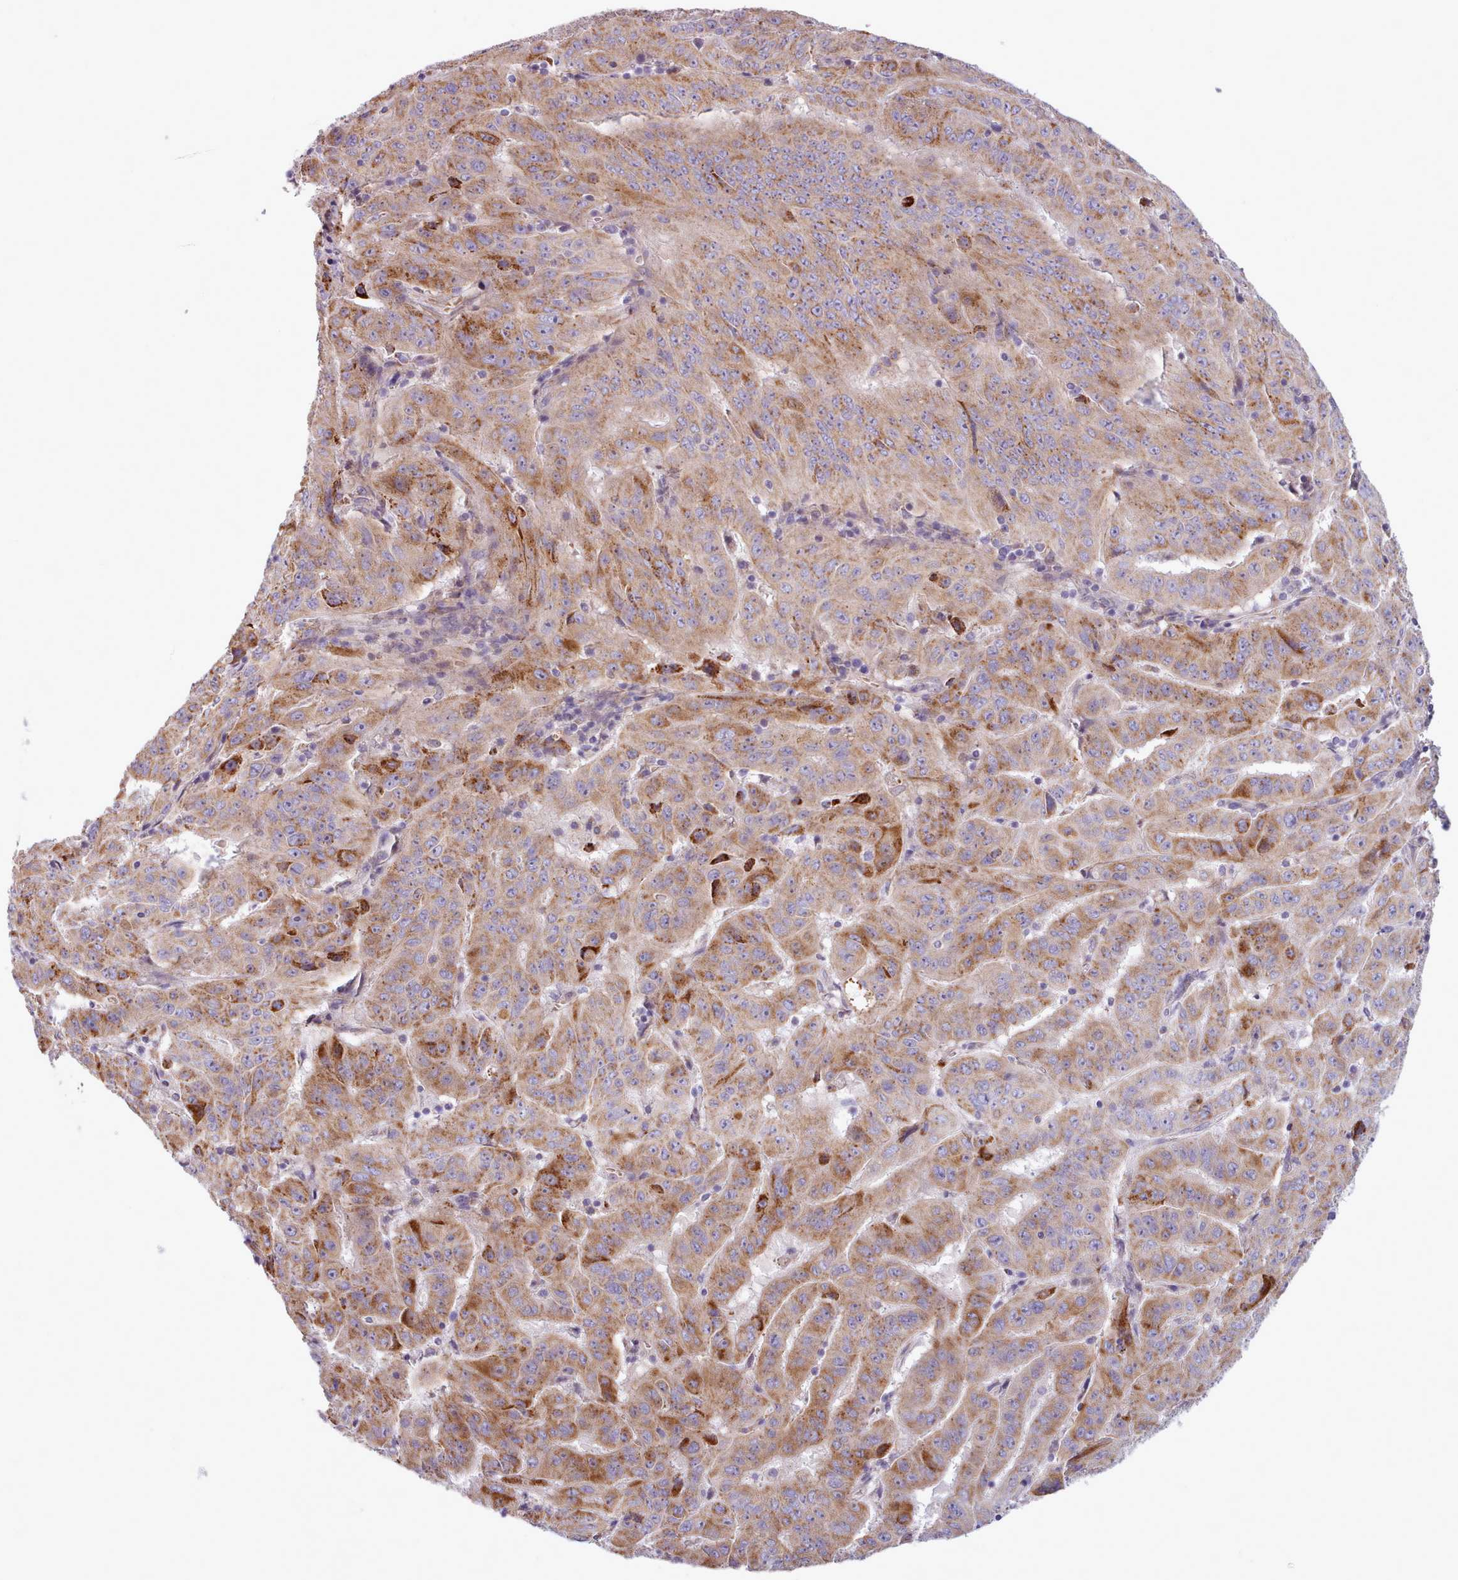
{"staining": {"intensity": "moderate", "quantity": ">75%", "location": "cytoplasmic/membranous"}, "tissue": "pancreatic cancer", "cell_type": "Tumor cells", "image_type": "cancer", "snomed": [{"axis": "morphology", "description": "Adenocarcinoma, NOS"}, {"axis": "topography", "description": "Pancreas"}], "caption": "A medium amount of moderate cytoplasmic/membranous positivity is present in about >75% of tumor cells in pancreatic cancer (adenocarcinoma) tissue.", "gene": "AVL9", "patient": {"sex": "male", "age": 63}}